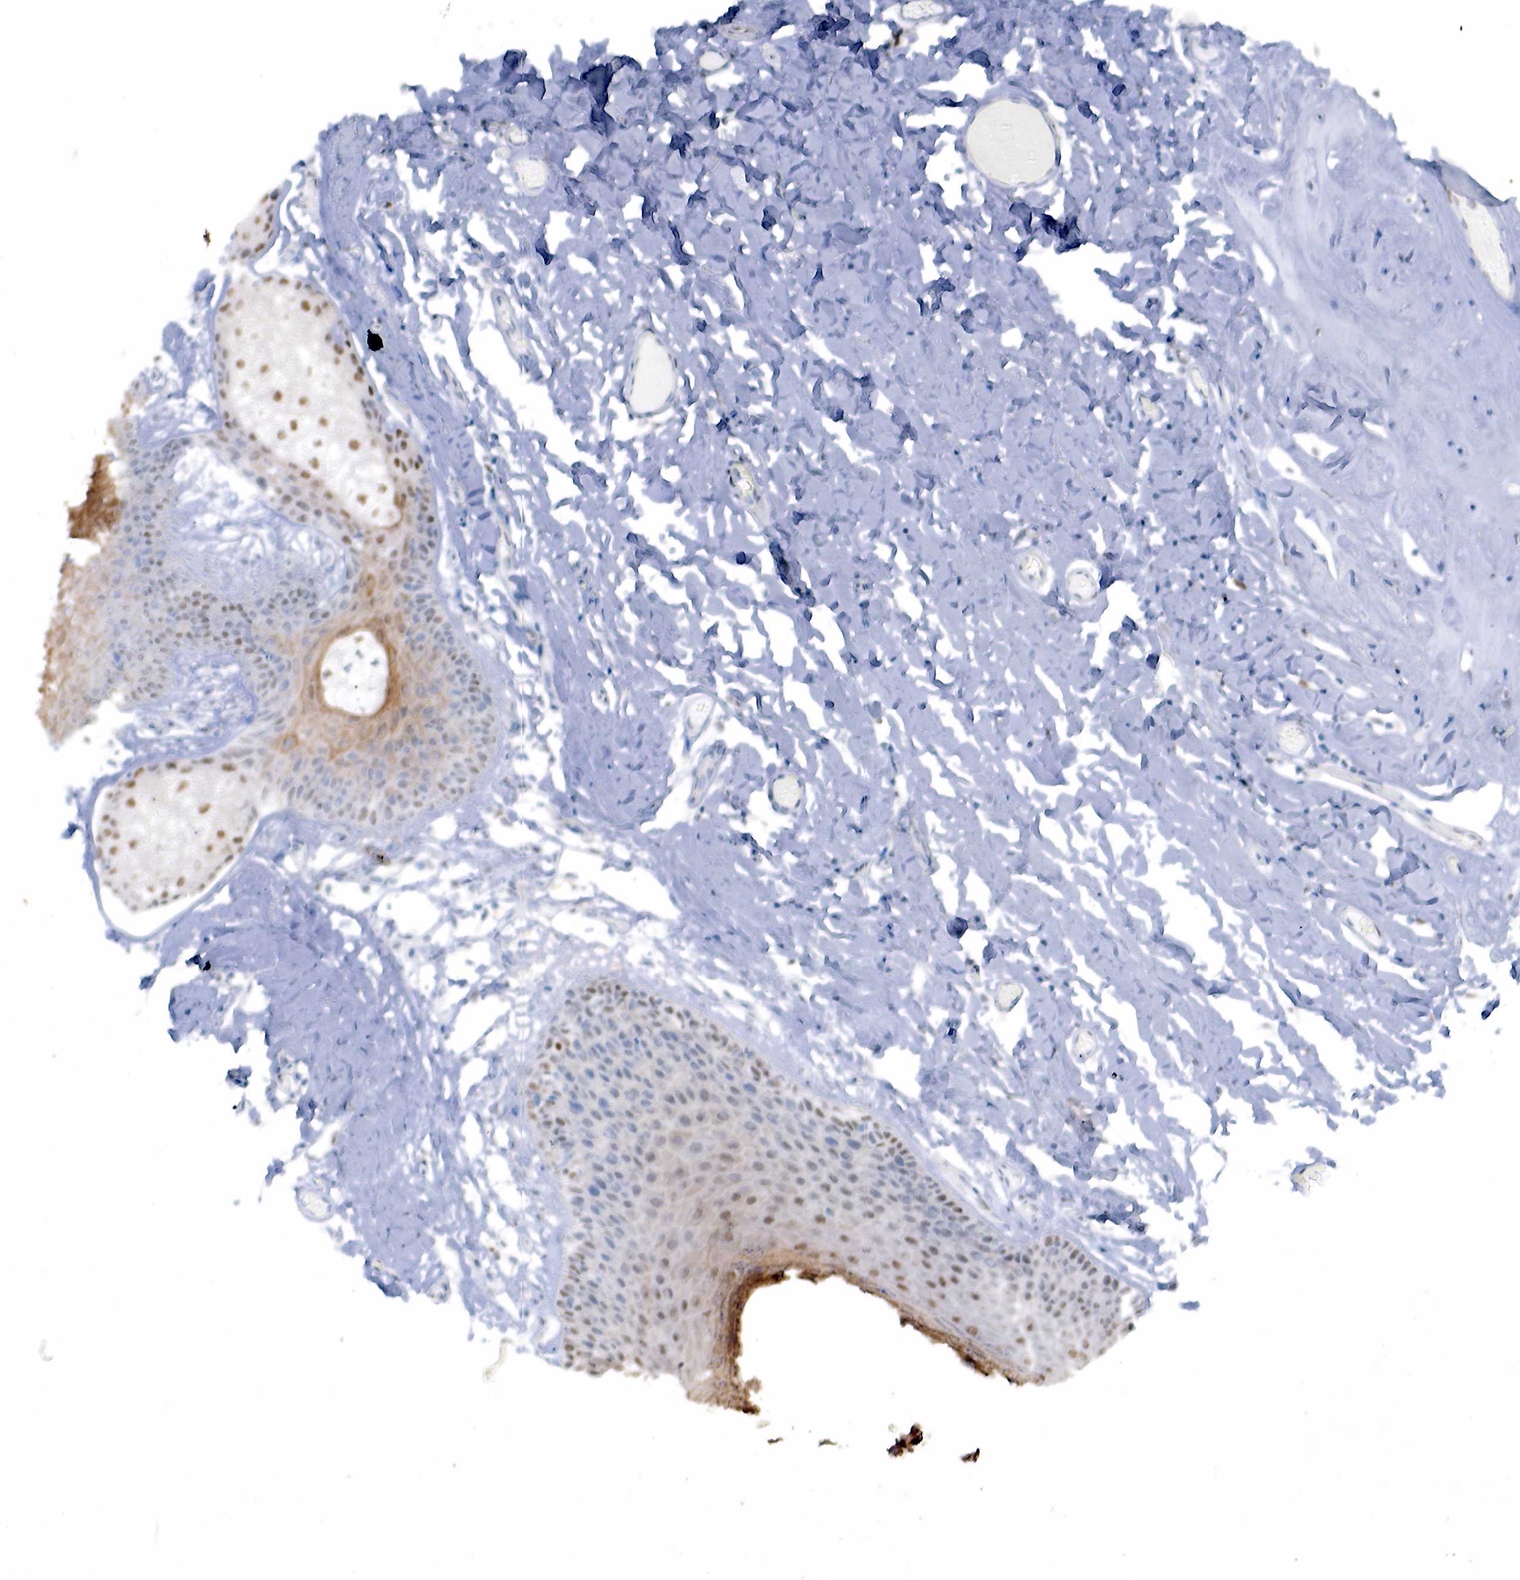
{"staining": {"intensity": "moderate", "quantity": "25%-75%", "location": "cytoplasmic/membranous,nuclear"}, "tissue": "skin", "cell_type": "Epidermal cells", "image_type": "normal", "snomed": [{"axis": "morphology", "description": "Normal tissue, NOS"}, {"axis": "topography", "description": "Vascular tissue"}, {"axis": "topography", "description": "Vulva"}, {"axis": "topography", "description": "Peripheral nerve tissue"}], "caption": "This image exhibits IHC staining of normal skin, with medium moderate cytoplasmic/membranous,nuclear positivity in about 25%-75% of epidermal cells.", "gene": "PGR", "patient": {"sex": "female", "age": 86}}